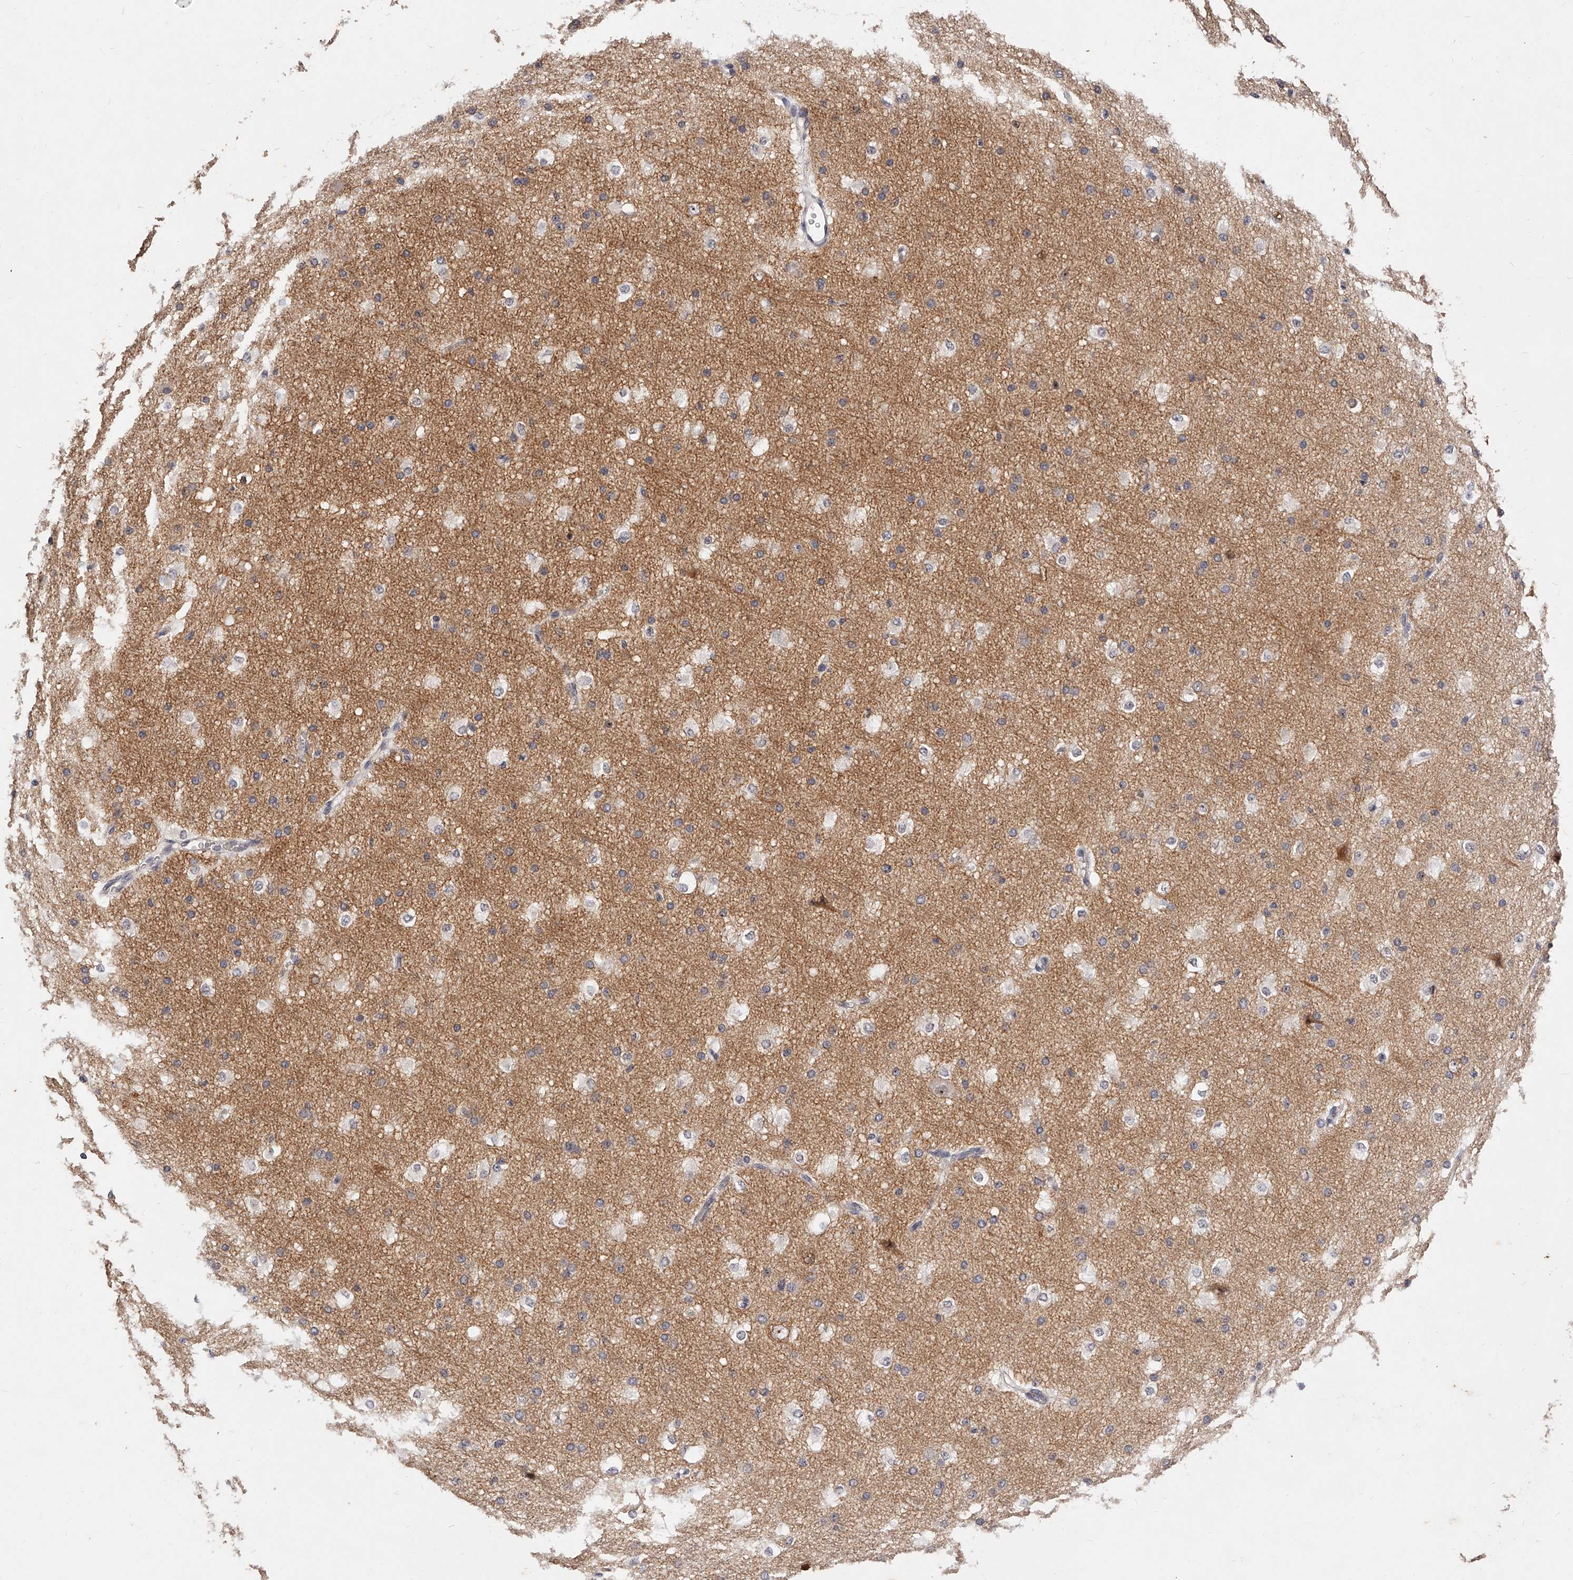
{"staining": {"intensity": "negative", "quantity": "none", "location": "none"}, "tissue": "cerebral cortex", "cell_type": "Endothelial cells", "image_type": "normal", "snomed": [{"axis": "morphology", "description": "Normal tissue, NOS"}, {"axis": "morphology", "description": "Developmental malformation"}, {"axis": "topography", "description": "Cerebral cortex"}], "caption": "DAB (3,3'-diaminobenzidine) immunohistochemical staining of benign cerebral cortex reveals no significant positivity in endothelial cells. (DAB immunohistochemistry (IHC) with hematoxylin counter stain).", "gene": "PHACTR1", "patient": {"sex": "female", "age": 30}}